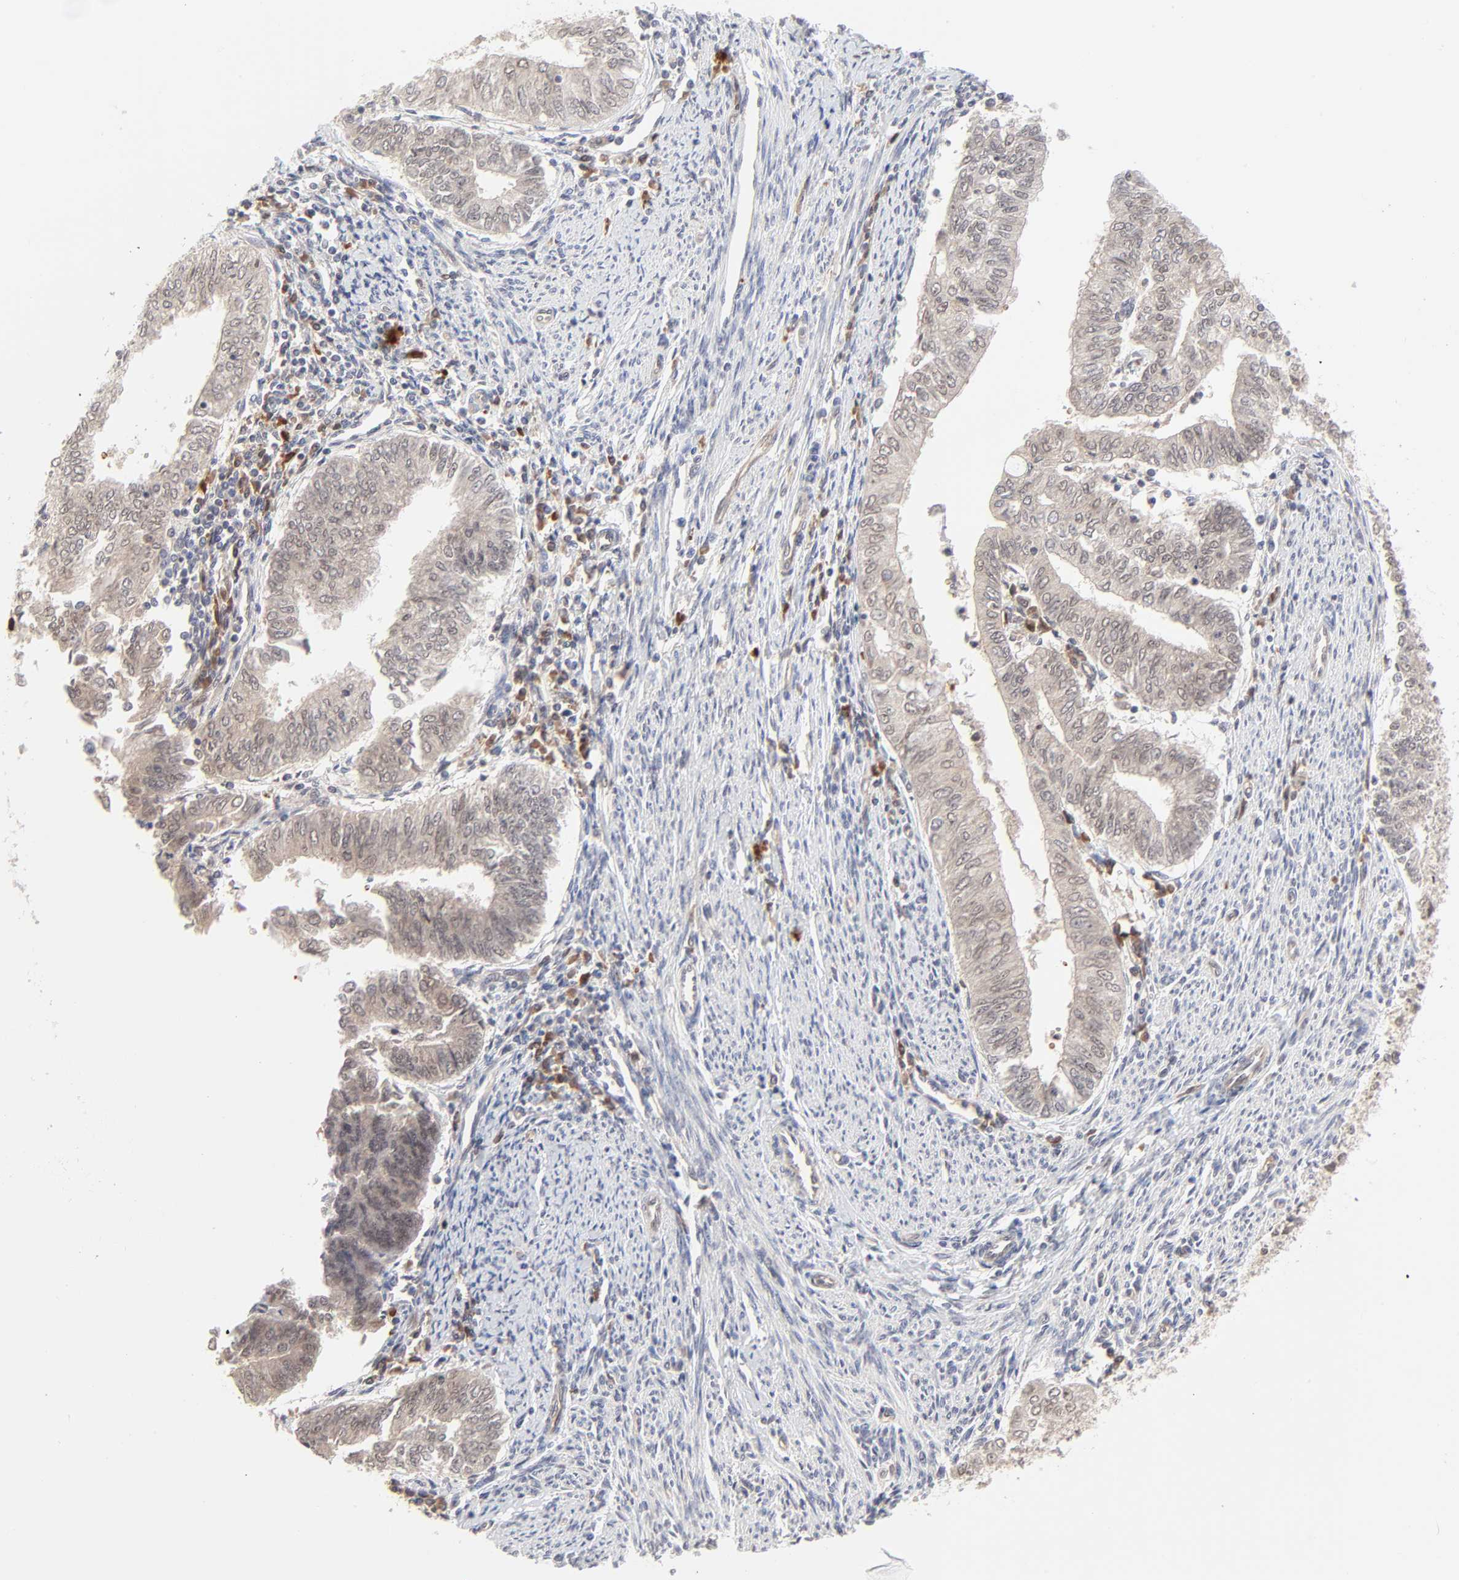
{"staining": {"intensity": "weak", "quantity": ">75%", "location": "cytoplasmic/membranous"}, "tissue": "endometrial cancer", "cell_type": "Tumor cells", "image_type": "cancer", "snomed": [{"axis": "morphology", "description": "Adenocarcinoma, NOS"}, {"axis": "topography", "description": "Endometrium"}], "caption": "Immunohistochemistry image of adenocarcinoma (endometrial) stained for a protein (brown), which displays low levels of weak cytoplasmic/membranous positivity in about >75% of tumor cells.", "gene": "CASP10", "patient": {"sex": "female", "age": 66}}